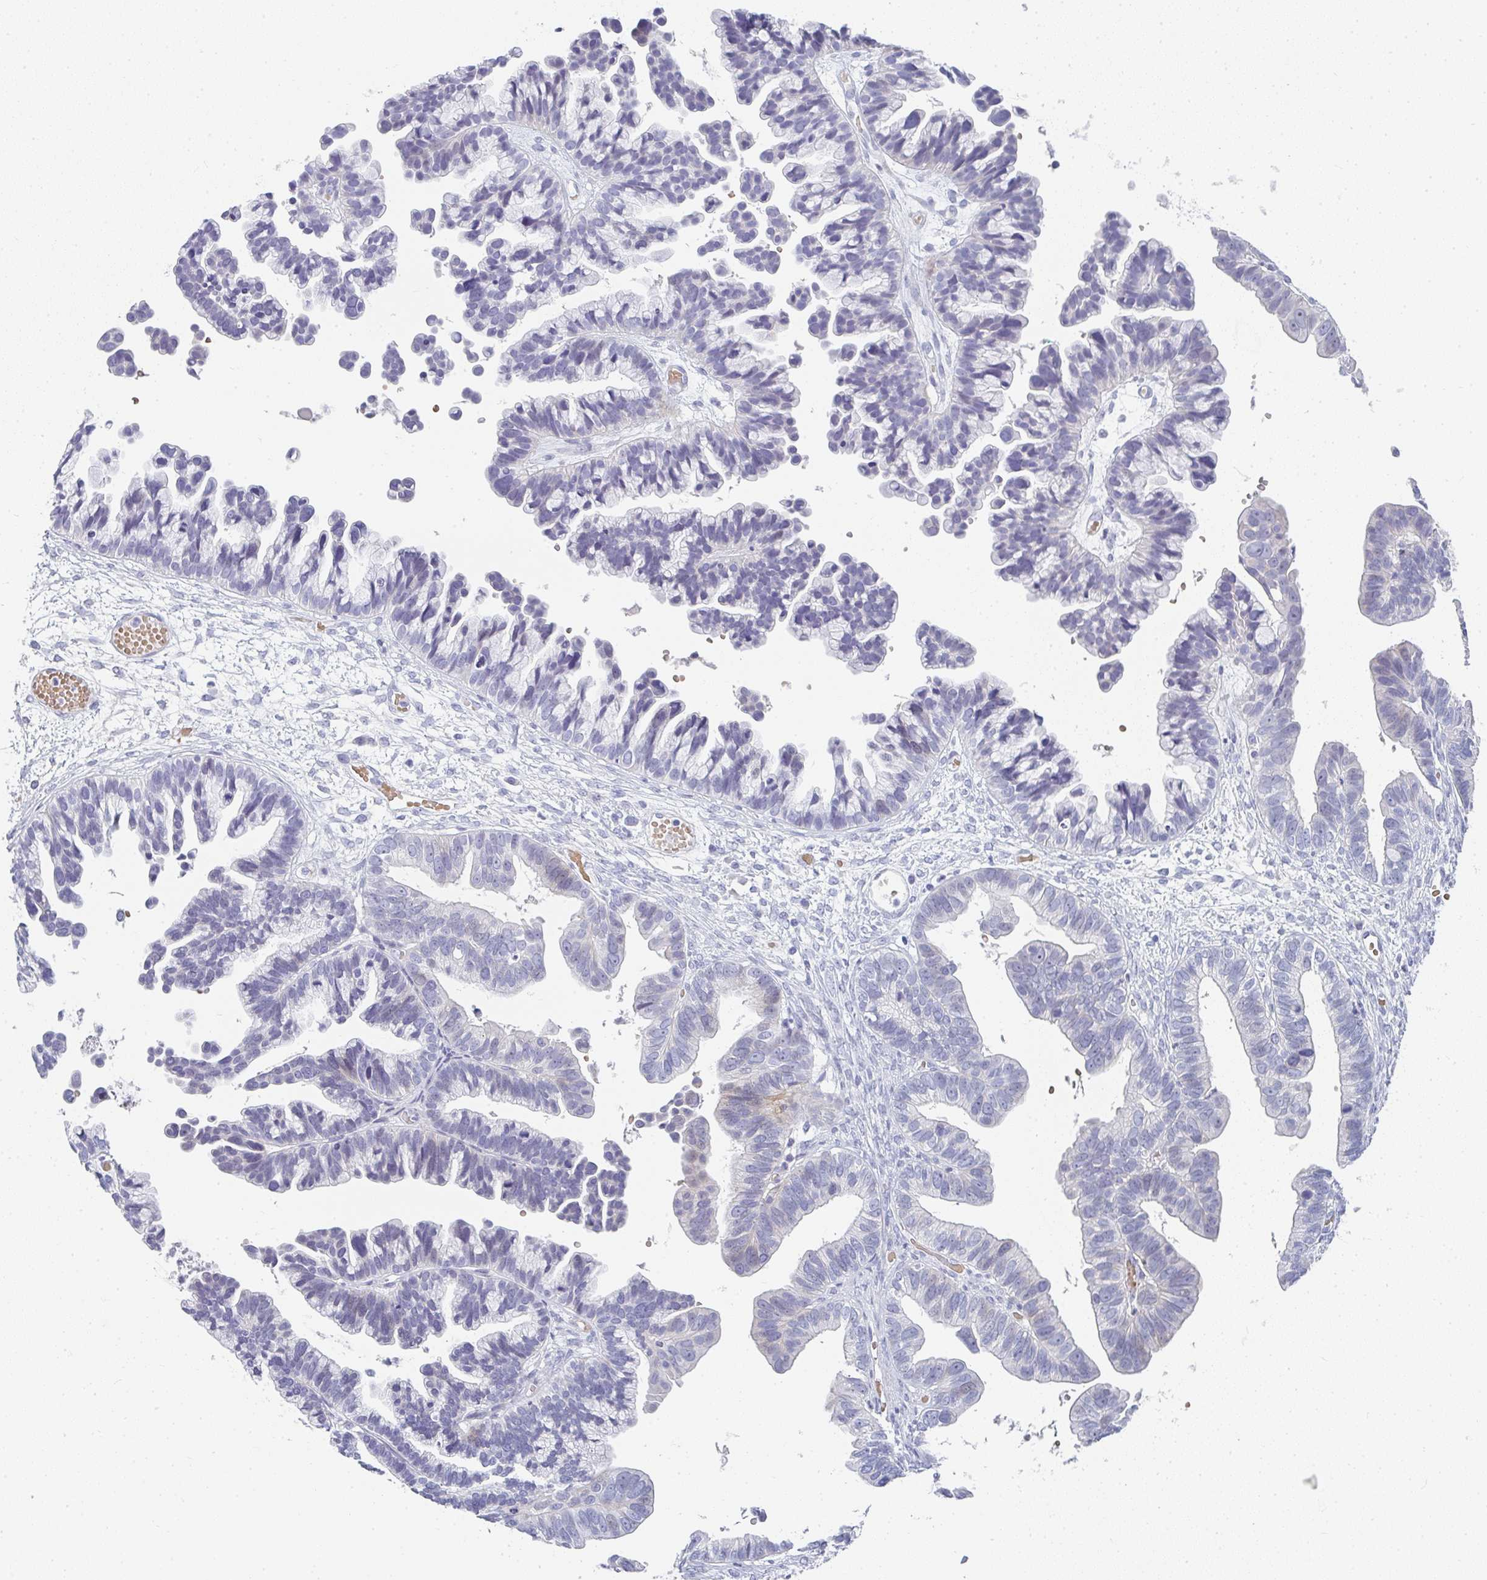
{"staining": {"intensity": "weak", "quantity": "<25%", "location": "cytoplasmic/membranous,nuclear"}, "tissue": "ovarian cancer", "cell_type": "Tumor cells", "image_type": "cancer", "snomed": [{"axis": "morphology", "description": "Cystadenocarcinoma, serous, NOS"}, {"axis": "topography", "description": "Ovary"}], "caption": "DAB (3,3'-diaminobenzidine) immunohistochemical staining of ovarian cancer displays no significant expression in tumor cells.", "gene": "NEU2", "patient": {"sex": "female", "age": 56}}